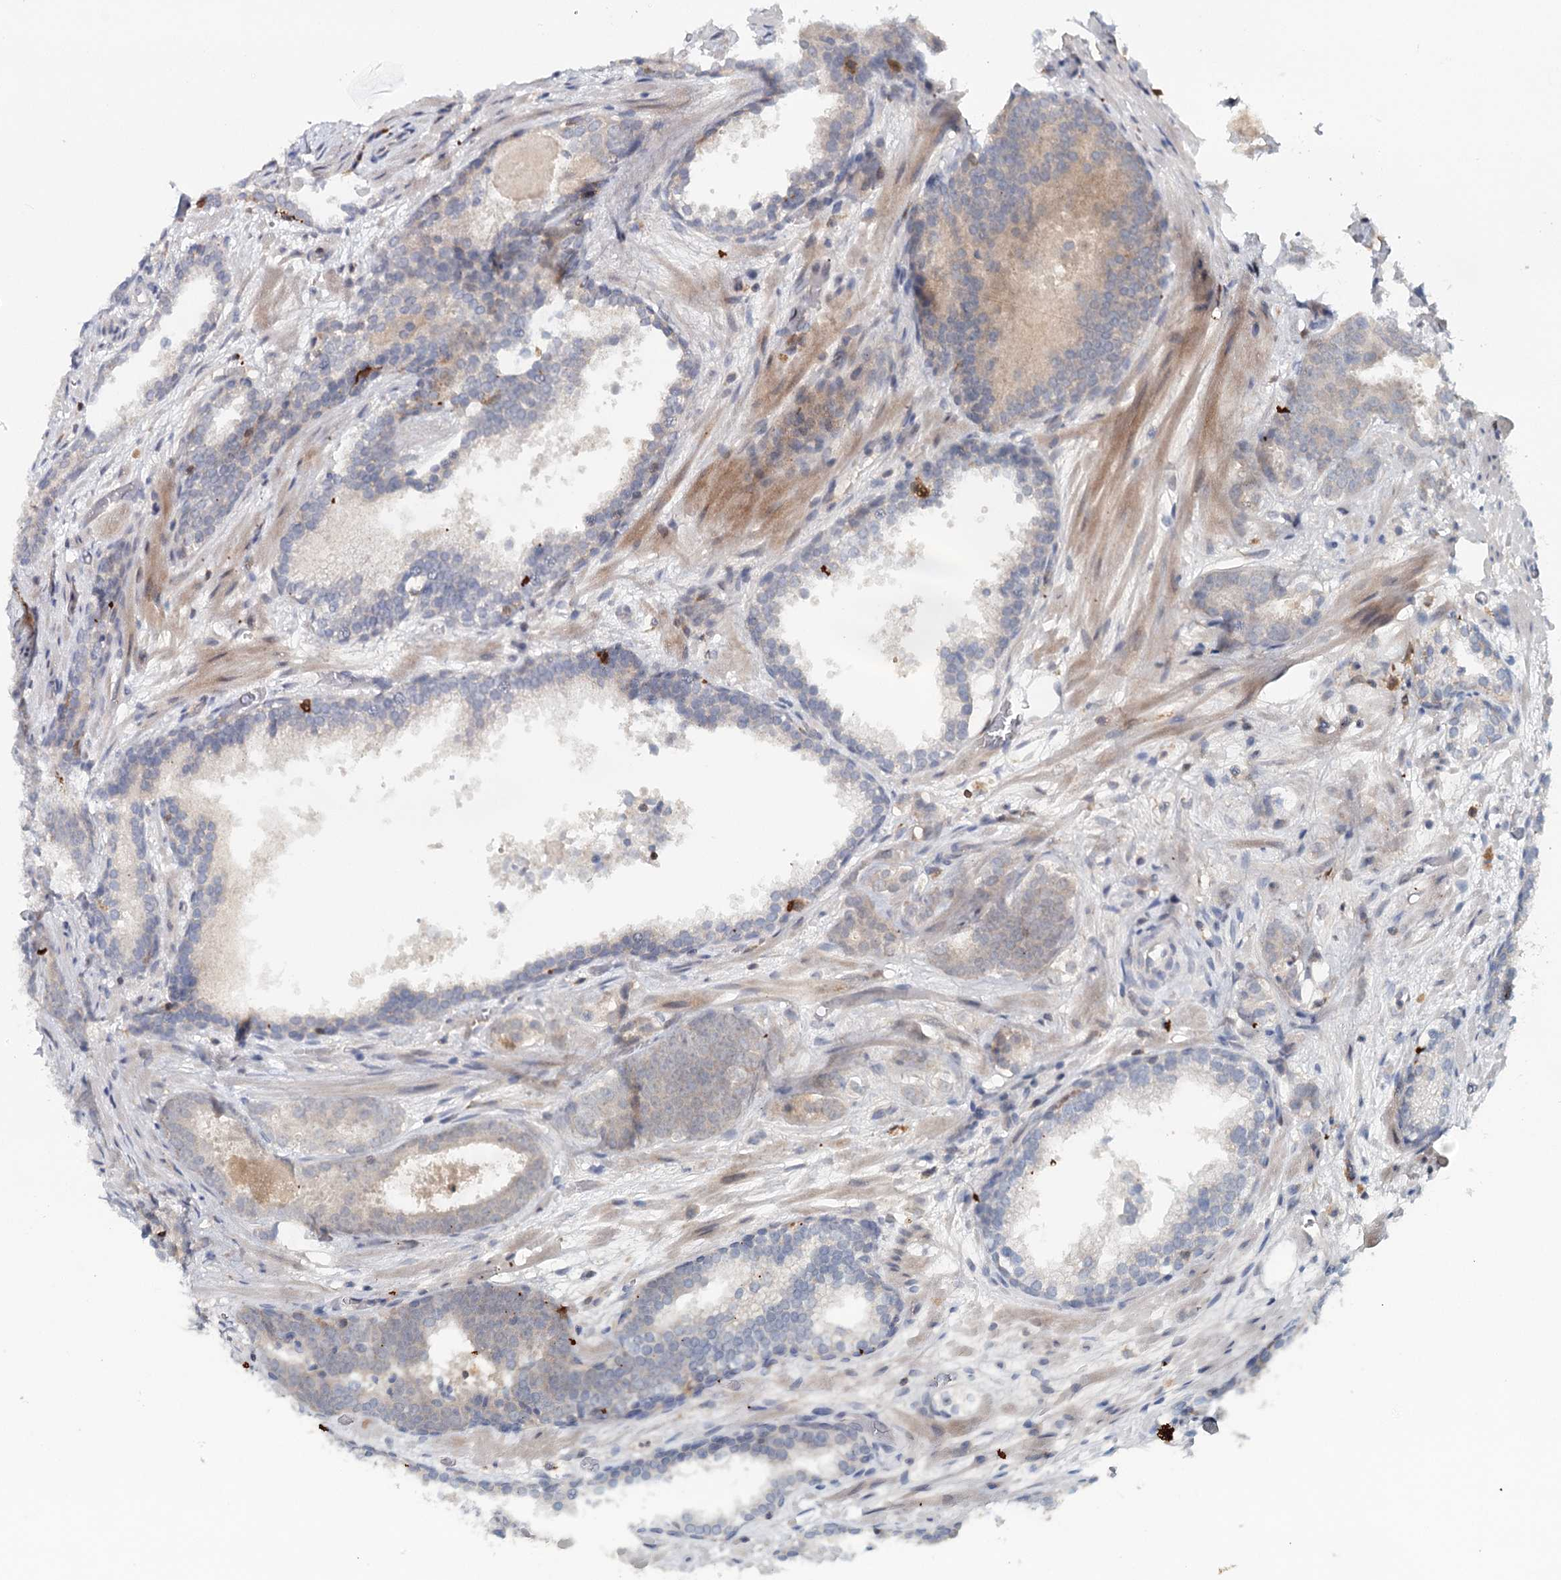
{"staining": {"intensity": "negative", "quantity": "none", "location": "none"}, "tissue": "prostate cancer", "cell_type": "Tumor cells", "image_type": "cancer", "snomed": [{"axis": "morphology", "description": "Adenocarcinoma, High grade"}, {"axis": "topography", "description": "Prostate"}], "caption": "A high-resolution image shows immunohistochemistry staining of prostate cancer (adenocarcinoma (high-grade)), which demonstrates no significant staining in tumor cells. (IHC, brightfield microscopy, high magnification).", "gene": "SLC41A2", "patient": {"sex": "male", "age": 57}}